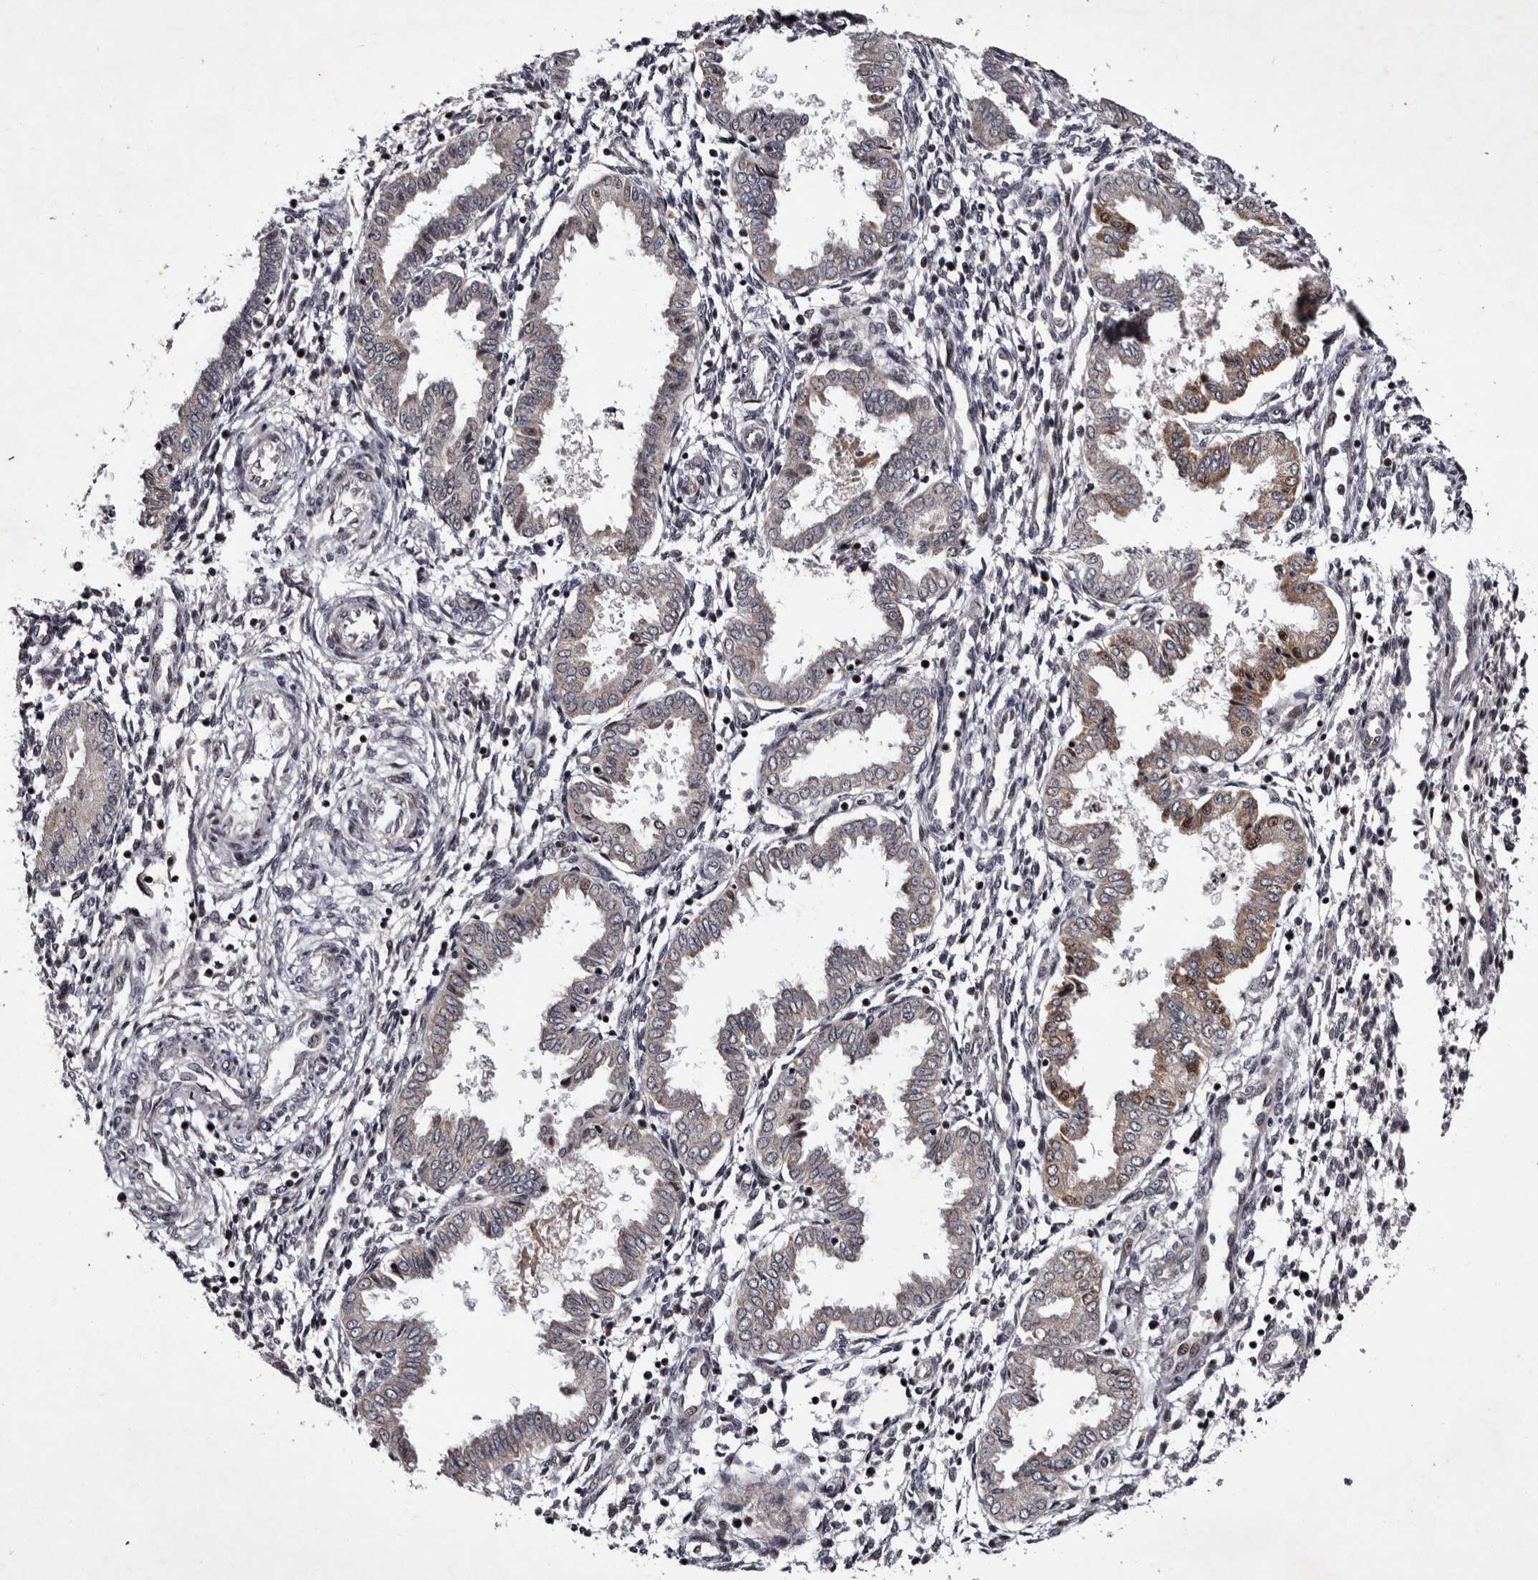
{"staining": {"intensity": "negative", "quantity": "none", "location": "none"}, "tissue": "endometrium", "cell_type": "Cells in endometrial stroma", "image_type": "normal", "snomed": [{"axis": "morphology", "description": "Normal tissue, NOS"}, {"axis": "topography", "description": "Endometrium"}], "caption": "Micrograph shows no protein staining in cells in endometrial stroma of normal endometrium.", "gene": "TNKS", "patient": {"sex": "female", "age": 33}}